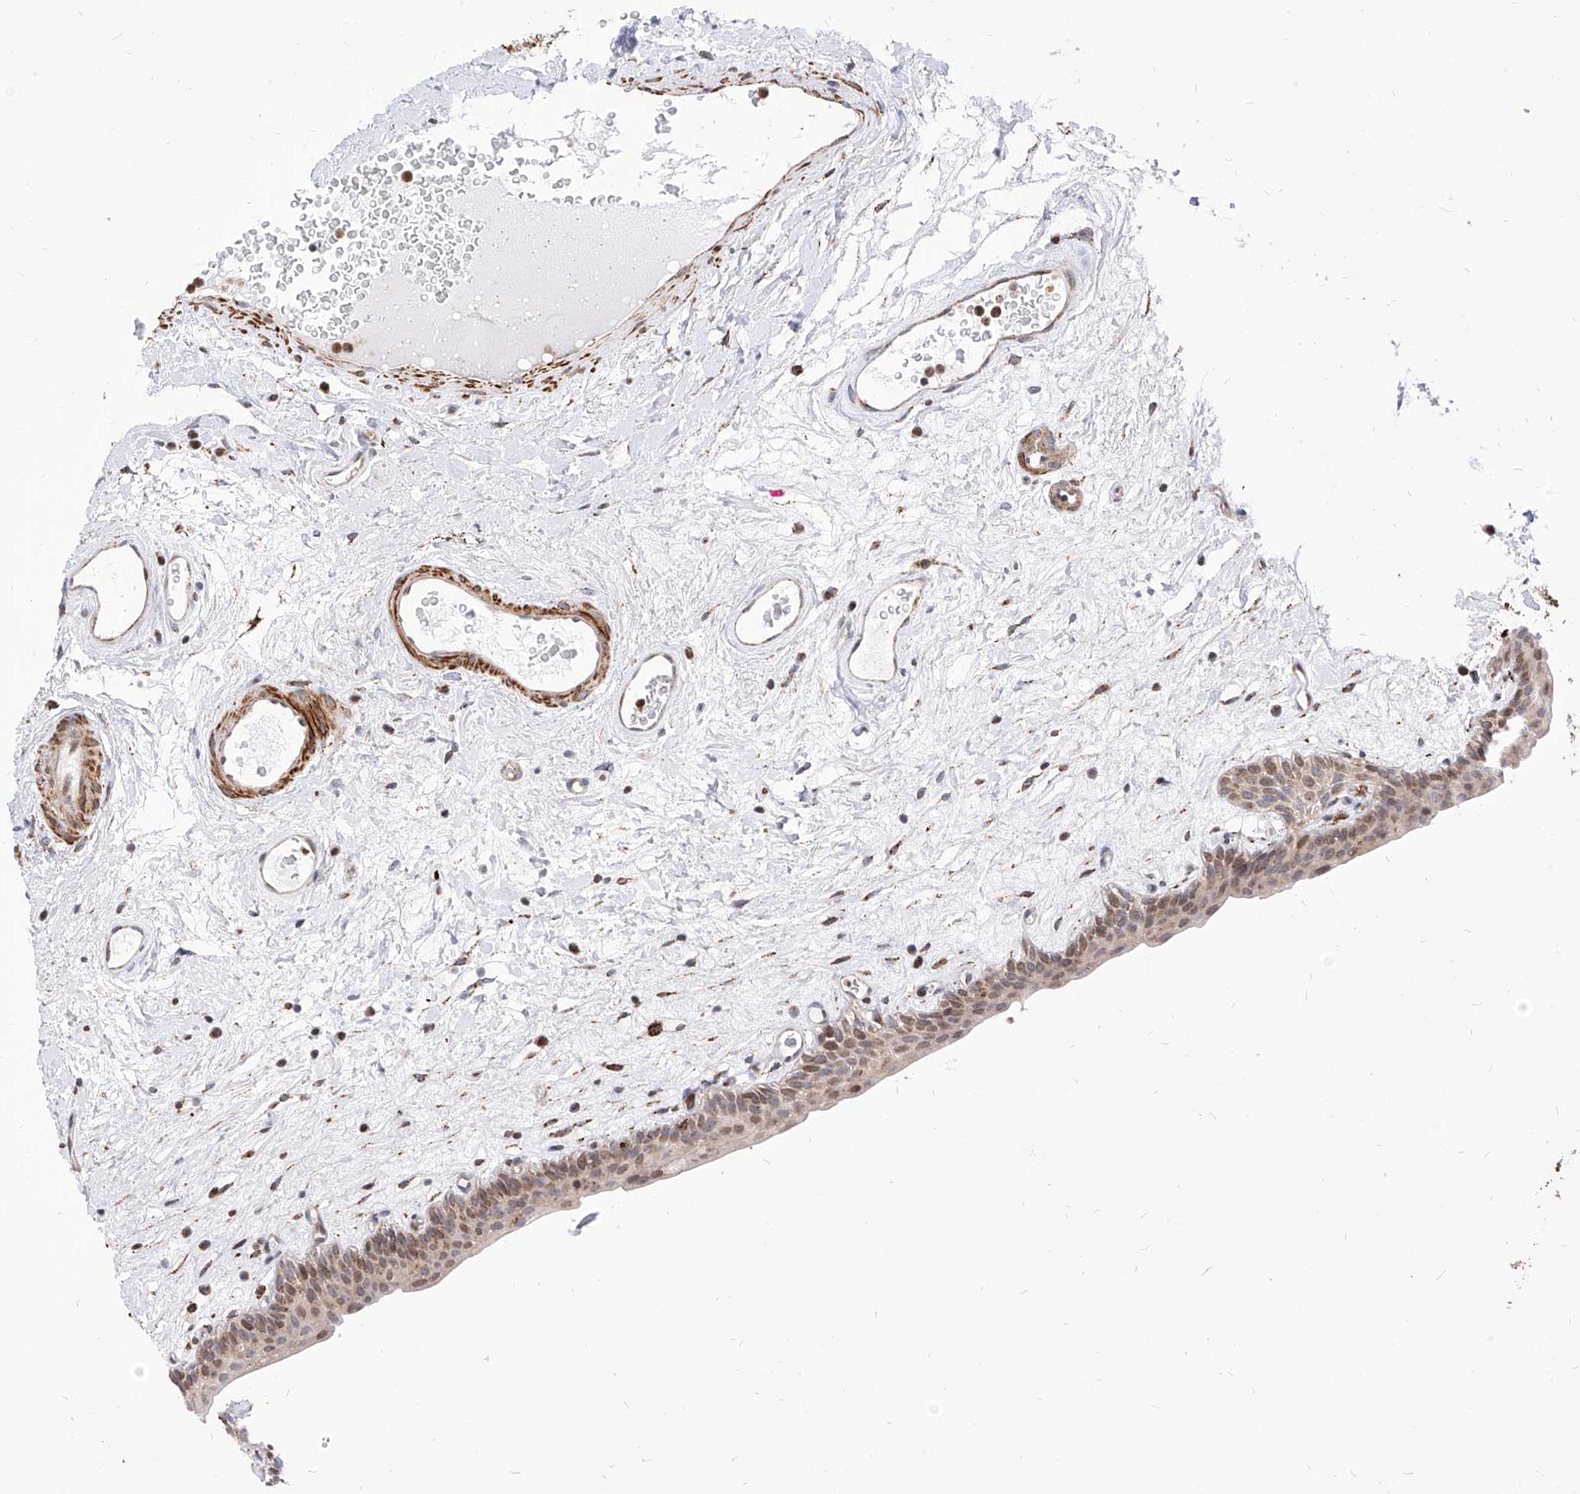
{"staining": {"intensity": "moderate", "quantity": "<25%", "location": "cytoplasmic/membranous"}, "tissue": "urinary bladder", "cell_type": "Urothelial cells", "image_type": "normal", "snomed": [{"axis": "morphology", "description": "Normal tissue, NOS"}, {"axis": "topography", "description": "Urinary bladder"}], "caption": "Immunohistochemical staining of unremarkable human urinary bladder reveals <25% levels of moderate cytoplasmic/membranous protein positivity in approximately <25% of urothelial cells. The staining was performed using DAB (3,3'-diaminobenzidine), with brown indicating positive protein expression. Nuclei are stained blue with hematoxylin.", "gene": "TTLL8", "patient": {"sex": "male", "age": 83}}